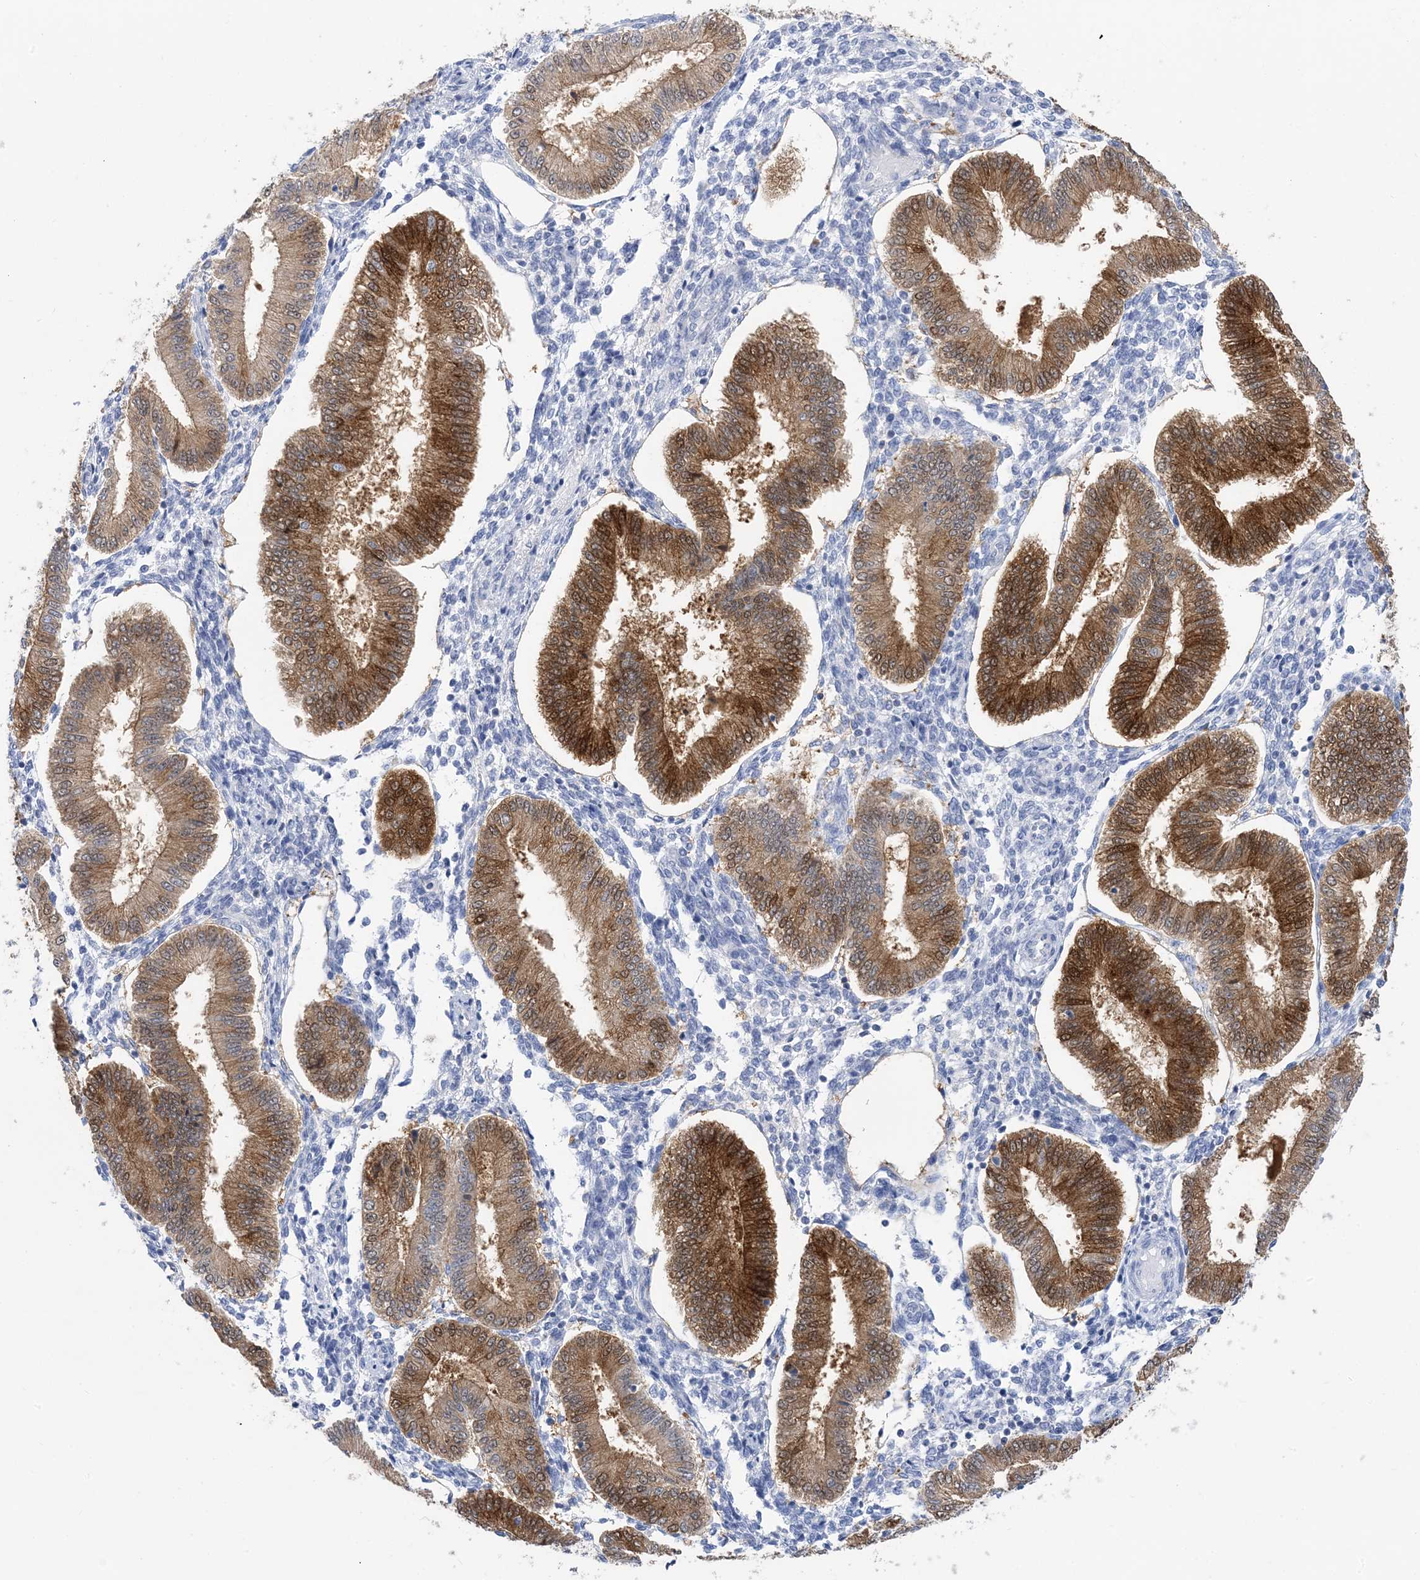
{"staining": {"intensity": "negative", "quantity": "none", "location": "none"}, "tissue": "endometrium", "cell_type": "Cells in endometrial stroma", "image_type": "normal", "snomed": [{"axis": "morphology", "description": "Normal tissue, NOS"}, {"axis": "topography", "description": "Endometrium"}], "caption": "DAB immunohistochemical staining of benign human endometrium displays no significant staining in cells in endometrial stroma. (Stains: DAB immunohistochemistry with hematoxylin counter stain, Microscopy: brightfield microscopy at high magnification).", "gene": "SH3YL1", "patient": {"sex": "female", "age": 39}}